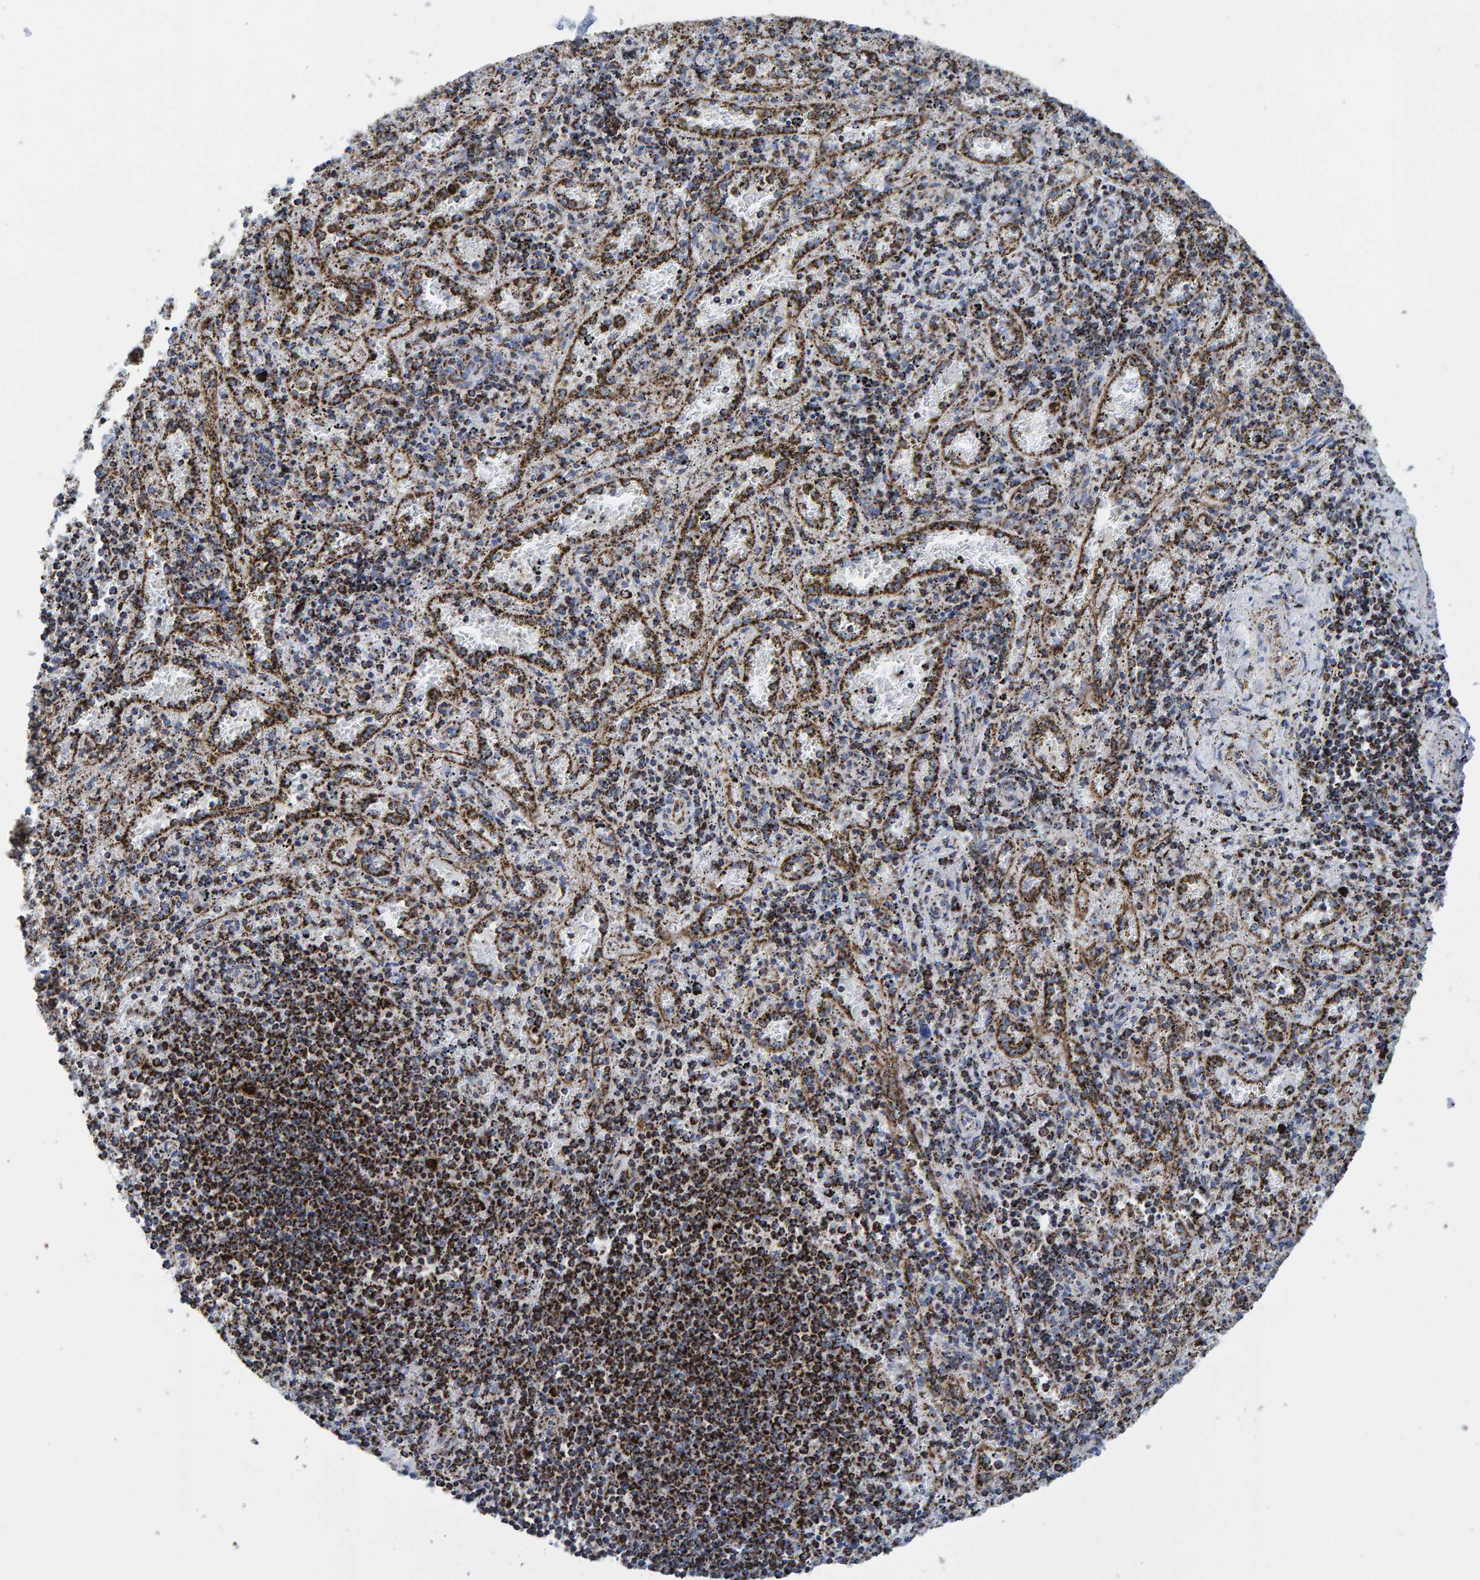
{"staining": {"intensity": "strong", "quantity": ">75%", "location": "cytoplasmic/membranous"}, "tissue": "spleen", "cell_type": "Cells in red pulp", "image_type": "normal", "snomed": [{"axis": "morphology", "description": "Normal tissue, NOS"}, {"axis": "topography", "description": "Spleen"}], "caption": "Immunohistochemistry (IHC) of unremarkable spleen demonstrates high levels of strong cytoplasmic/membranous expression in about >75% of cells in red pulp.", "gene": "ENSG00000262660", "patient": {"sex": "male", "age": 11}}